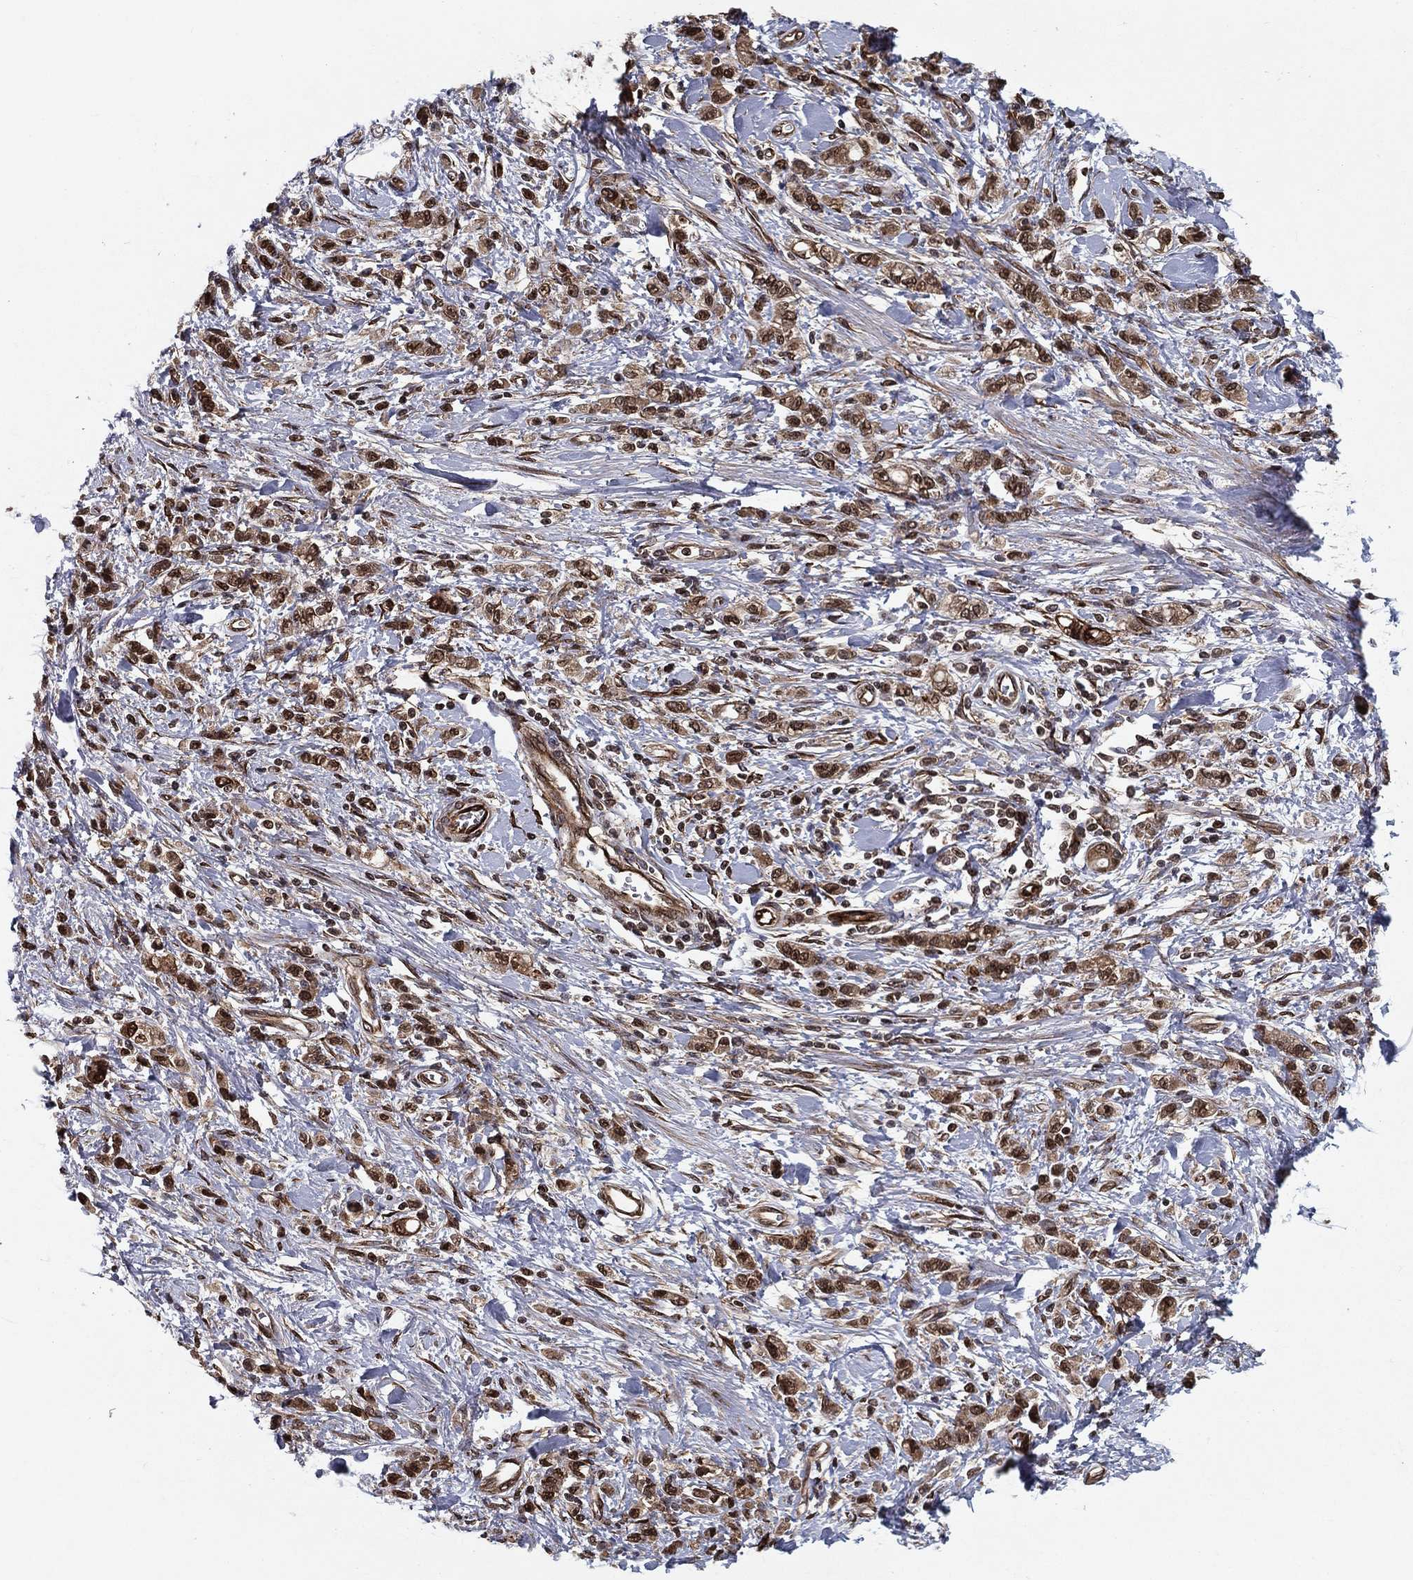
{"staining": {"intensity": "moderate", "quantity": ">75%", "location": "cytoplasmic/membranous,nuclear"}, "tissue": "stomach cancer", "cell_type": "Tumor cells", "image_type": "cancer", "snomed": [{"axis": "morphology", "description": "Adenocarcinoma, NOS"}, {"axis": "topography", "description": "Stomach"}], "caption": "Protein staining of adenocarcinoma (stomach) tissue reveals moderate cytoplasmic/membranous and nuclear staining in about >75% of tumor cells.", "gene": "CERS2", "patient": {"sex": "male", "age": 77}}